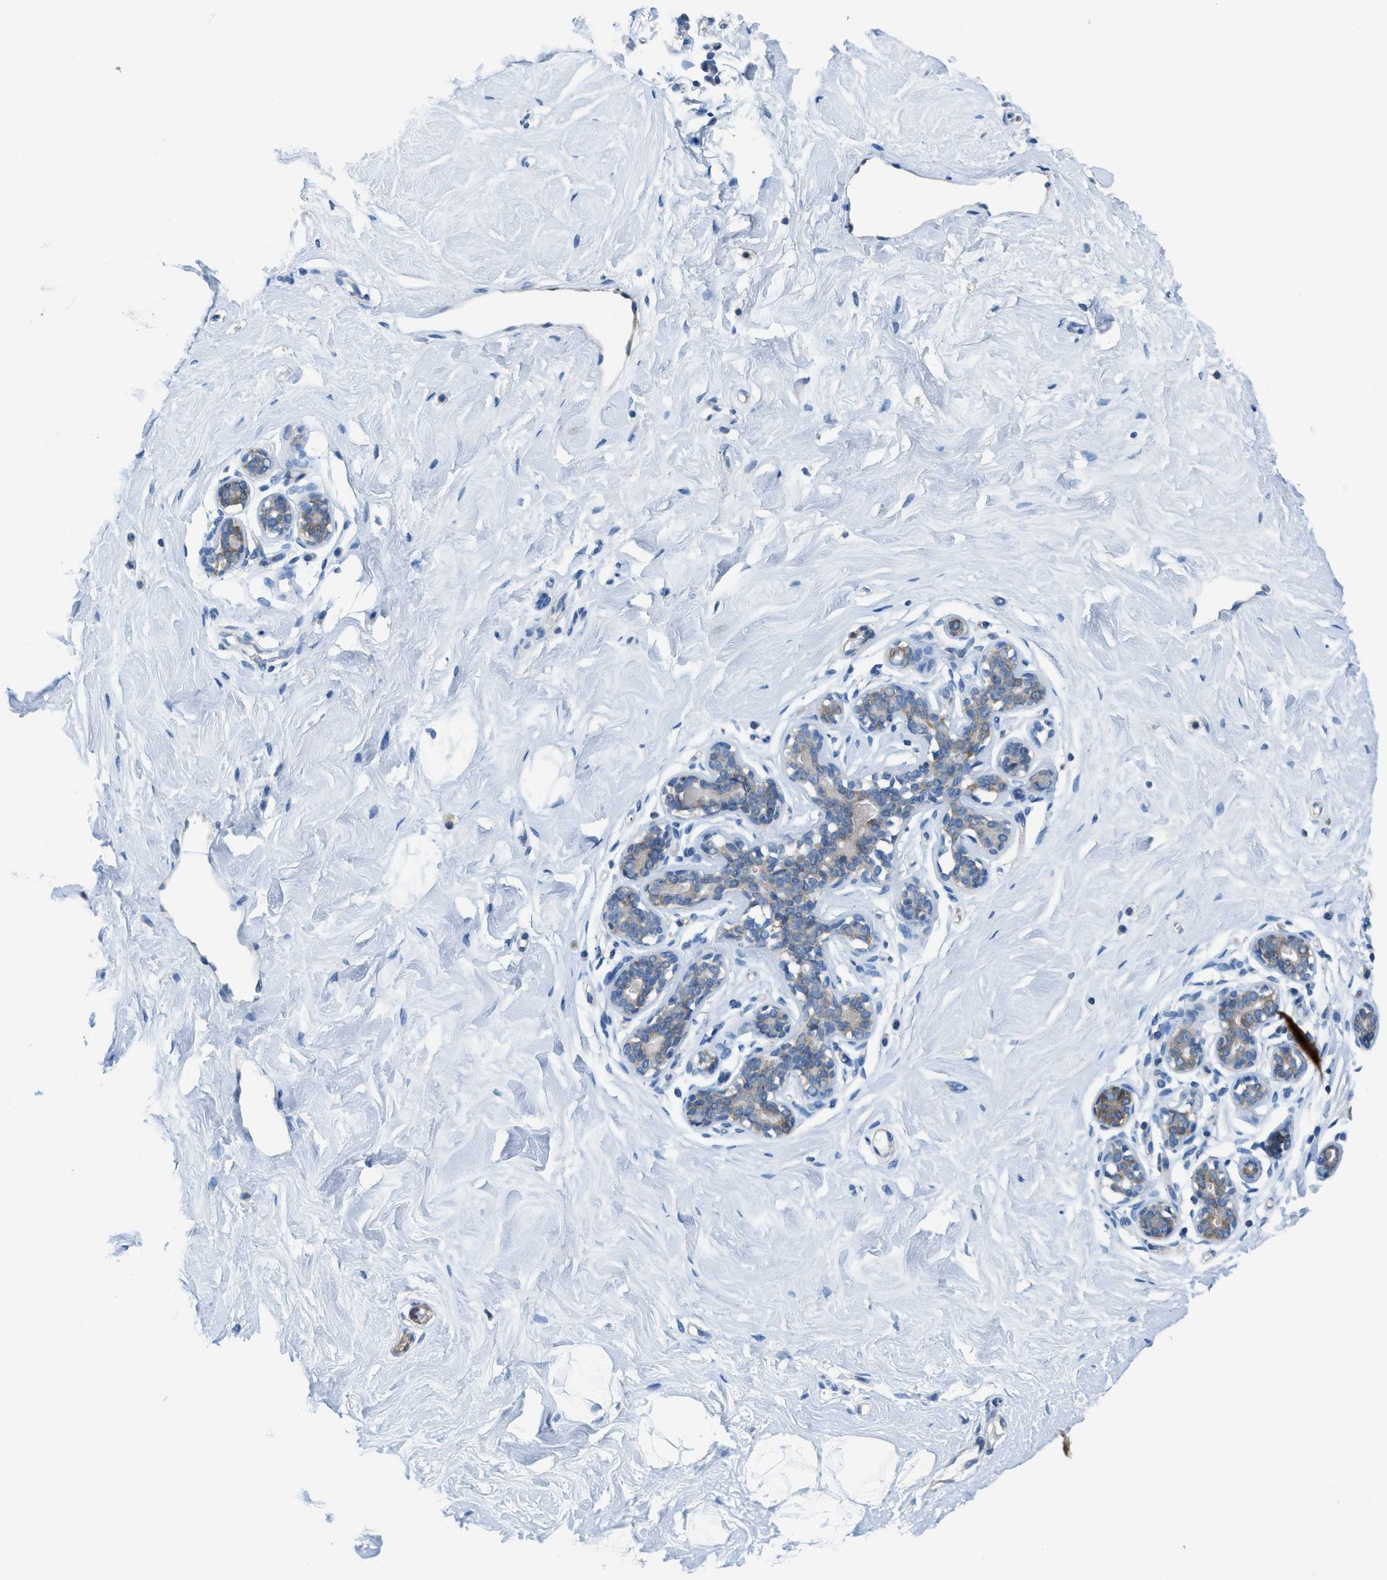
{"staining": {"intensity": "negative", "quantity": "none", "location": "none"}, "tissue": "breast", "cell_type": "Adipocytes", "image_type": "normal", "snomed": [{"axis": "morphology", "description": "Normal tissue, NOS"}, {"axis": "topography", "description": "Breast"}], "caption": "Normal breast was stained to show a protein in brown. There is no significant expression in adipocytes.", "gene": "MAPRE2", "patient": {"sex": "female", "age": 23}}